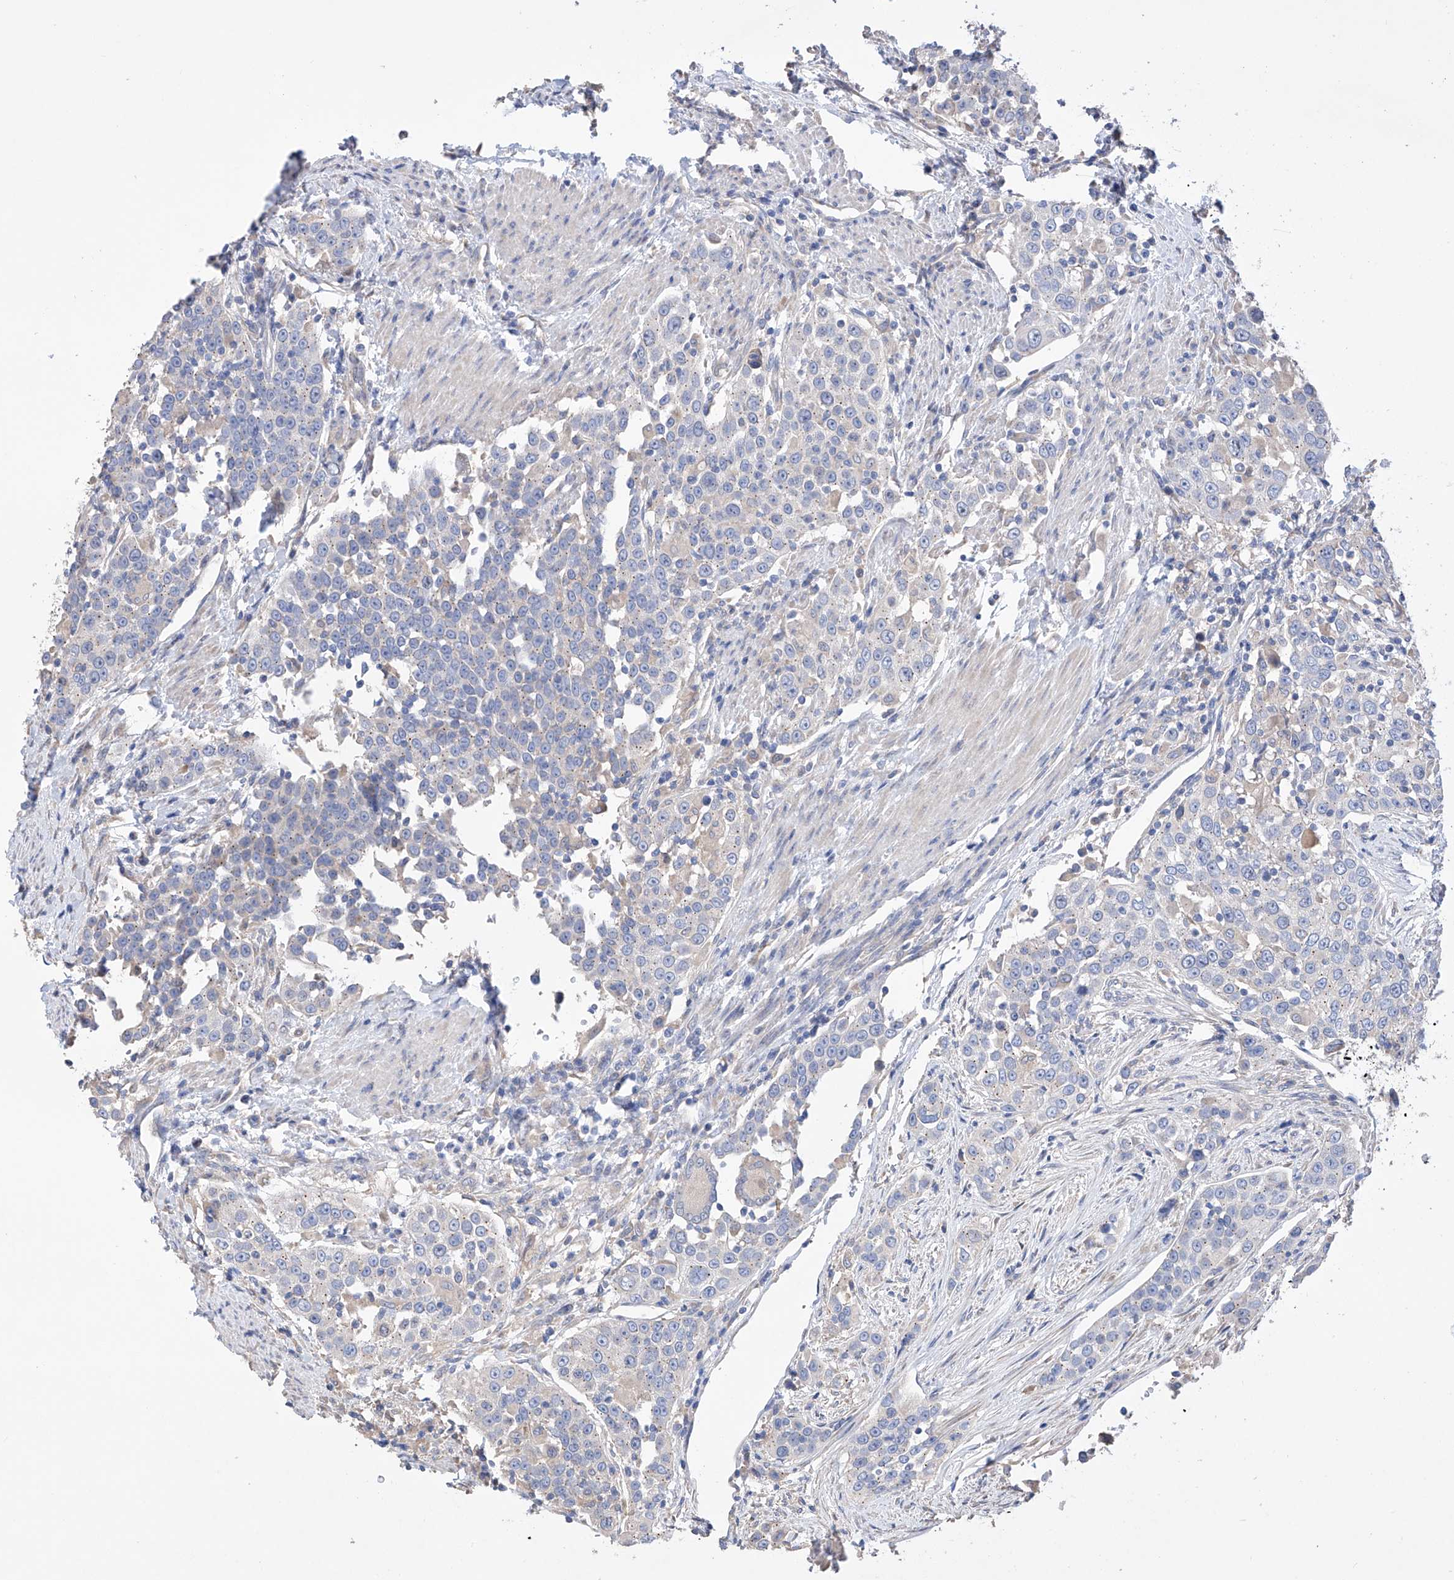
{"staining": {"intensity": "negative", "quantity": "none", "location": "none"}, "tissue": "urothelial cancer", "cell_type": "Tumor cells", "image_type": "cancer", "snomed": [{"axis": "morphology", "description": "Urothelial carcinoma, High grade"}, {"axis": "topography", "description": "Urinary bladder"}], "caption": "Protein analysis of urothelial cancer reveals no significant expression in tumor cells.", "gene": "AFG1L", "patient": {"sex": "female", "age": 80}}